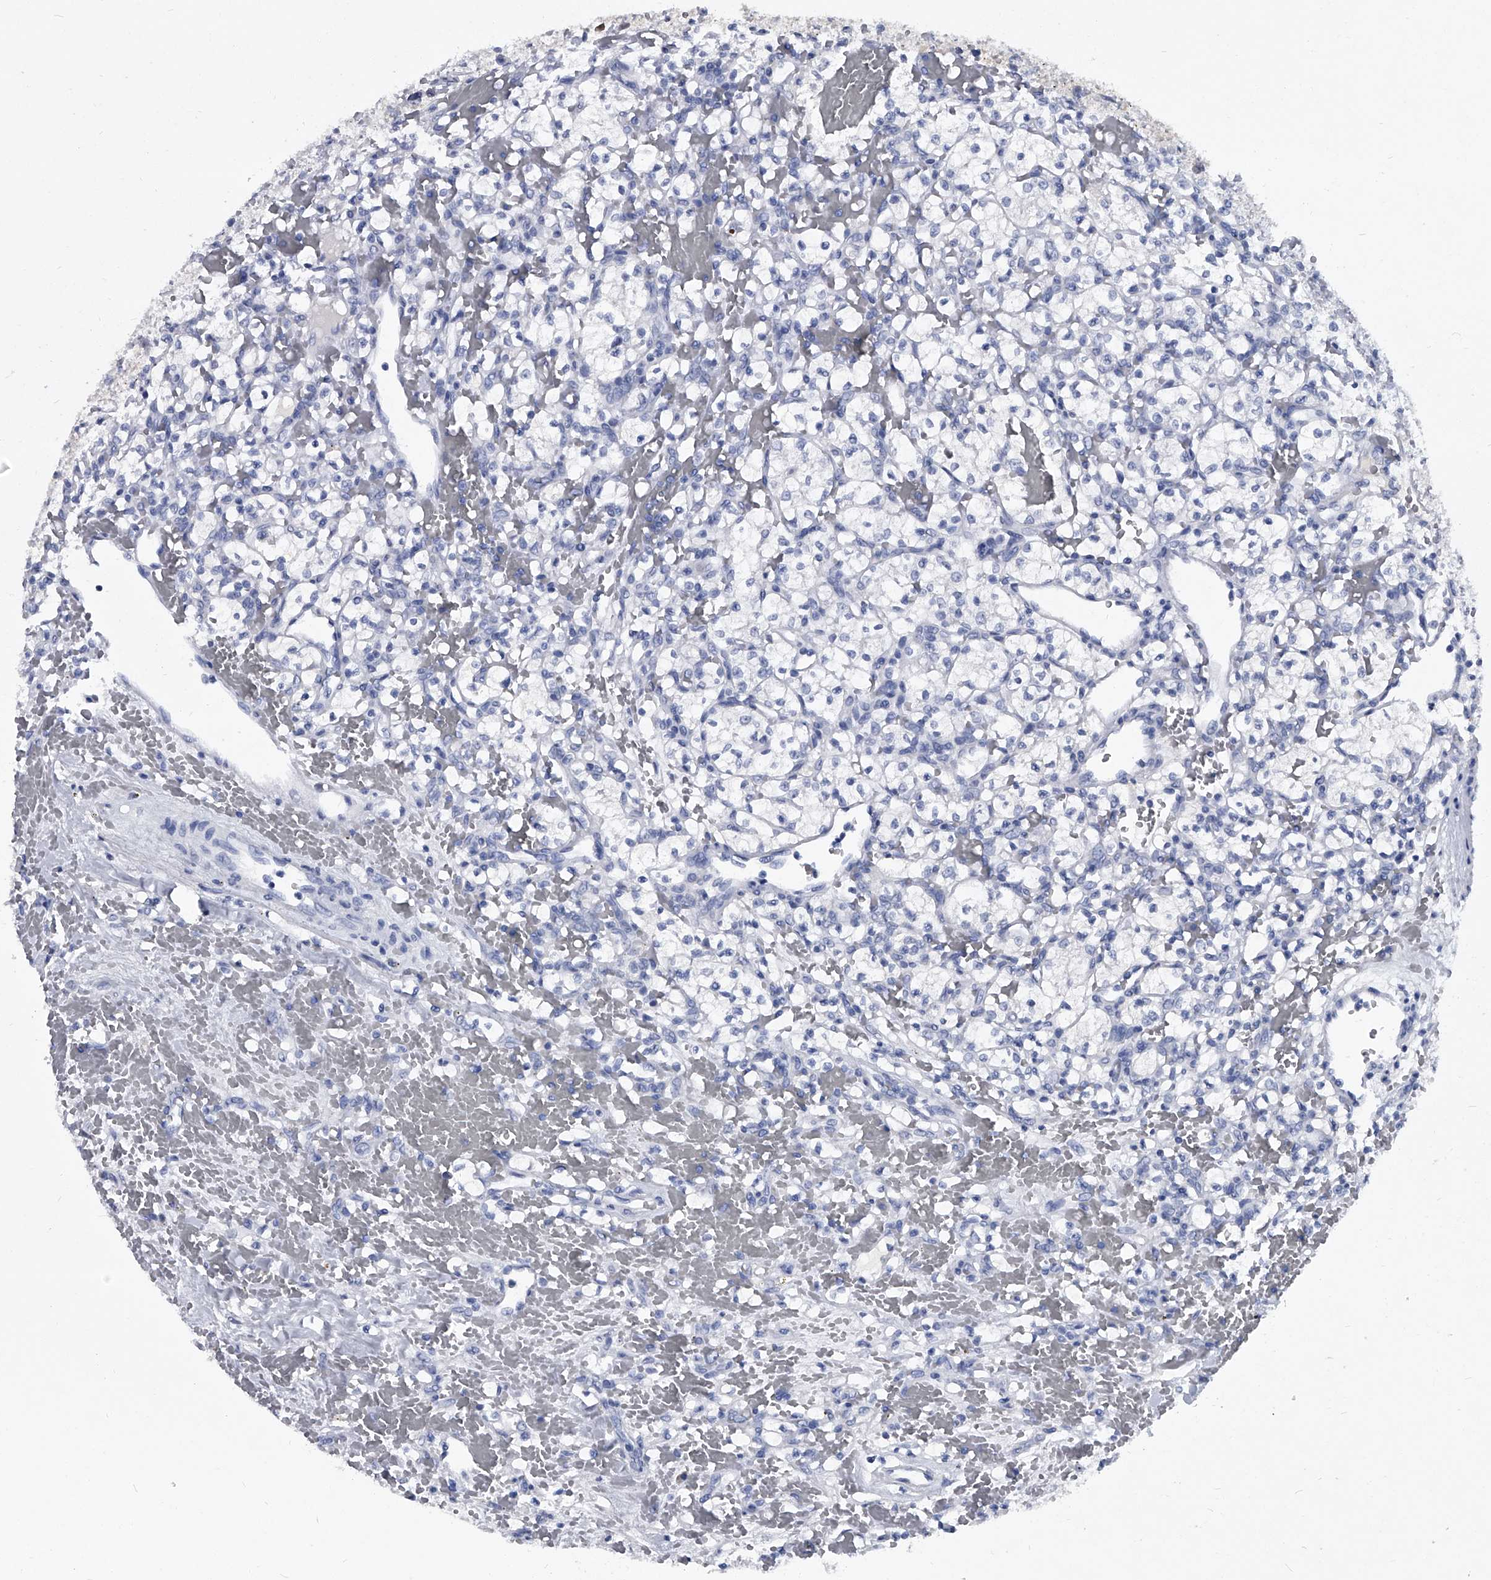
{"staining": {"intensity": "negative", "quantity": "none", "location": "none"}, "tissue": "renal cancer", "cell_type": "Tumor cells", "image_type": "cancer", "snomed": [{"axis": "morphology", "description": "Adenocarcinoma, NOS"}, {"axis": "topography", "description": "Kidney"}], "caption": "An IHC micrograph of renal adenocarcinoma is shown. There is no staining in tumor cells of renal adenocarcinoma.", "gene": "BCAS1", "patient": {"sex": "female", "age": 60}}